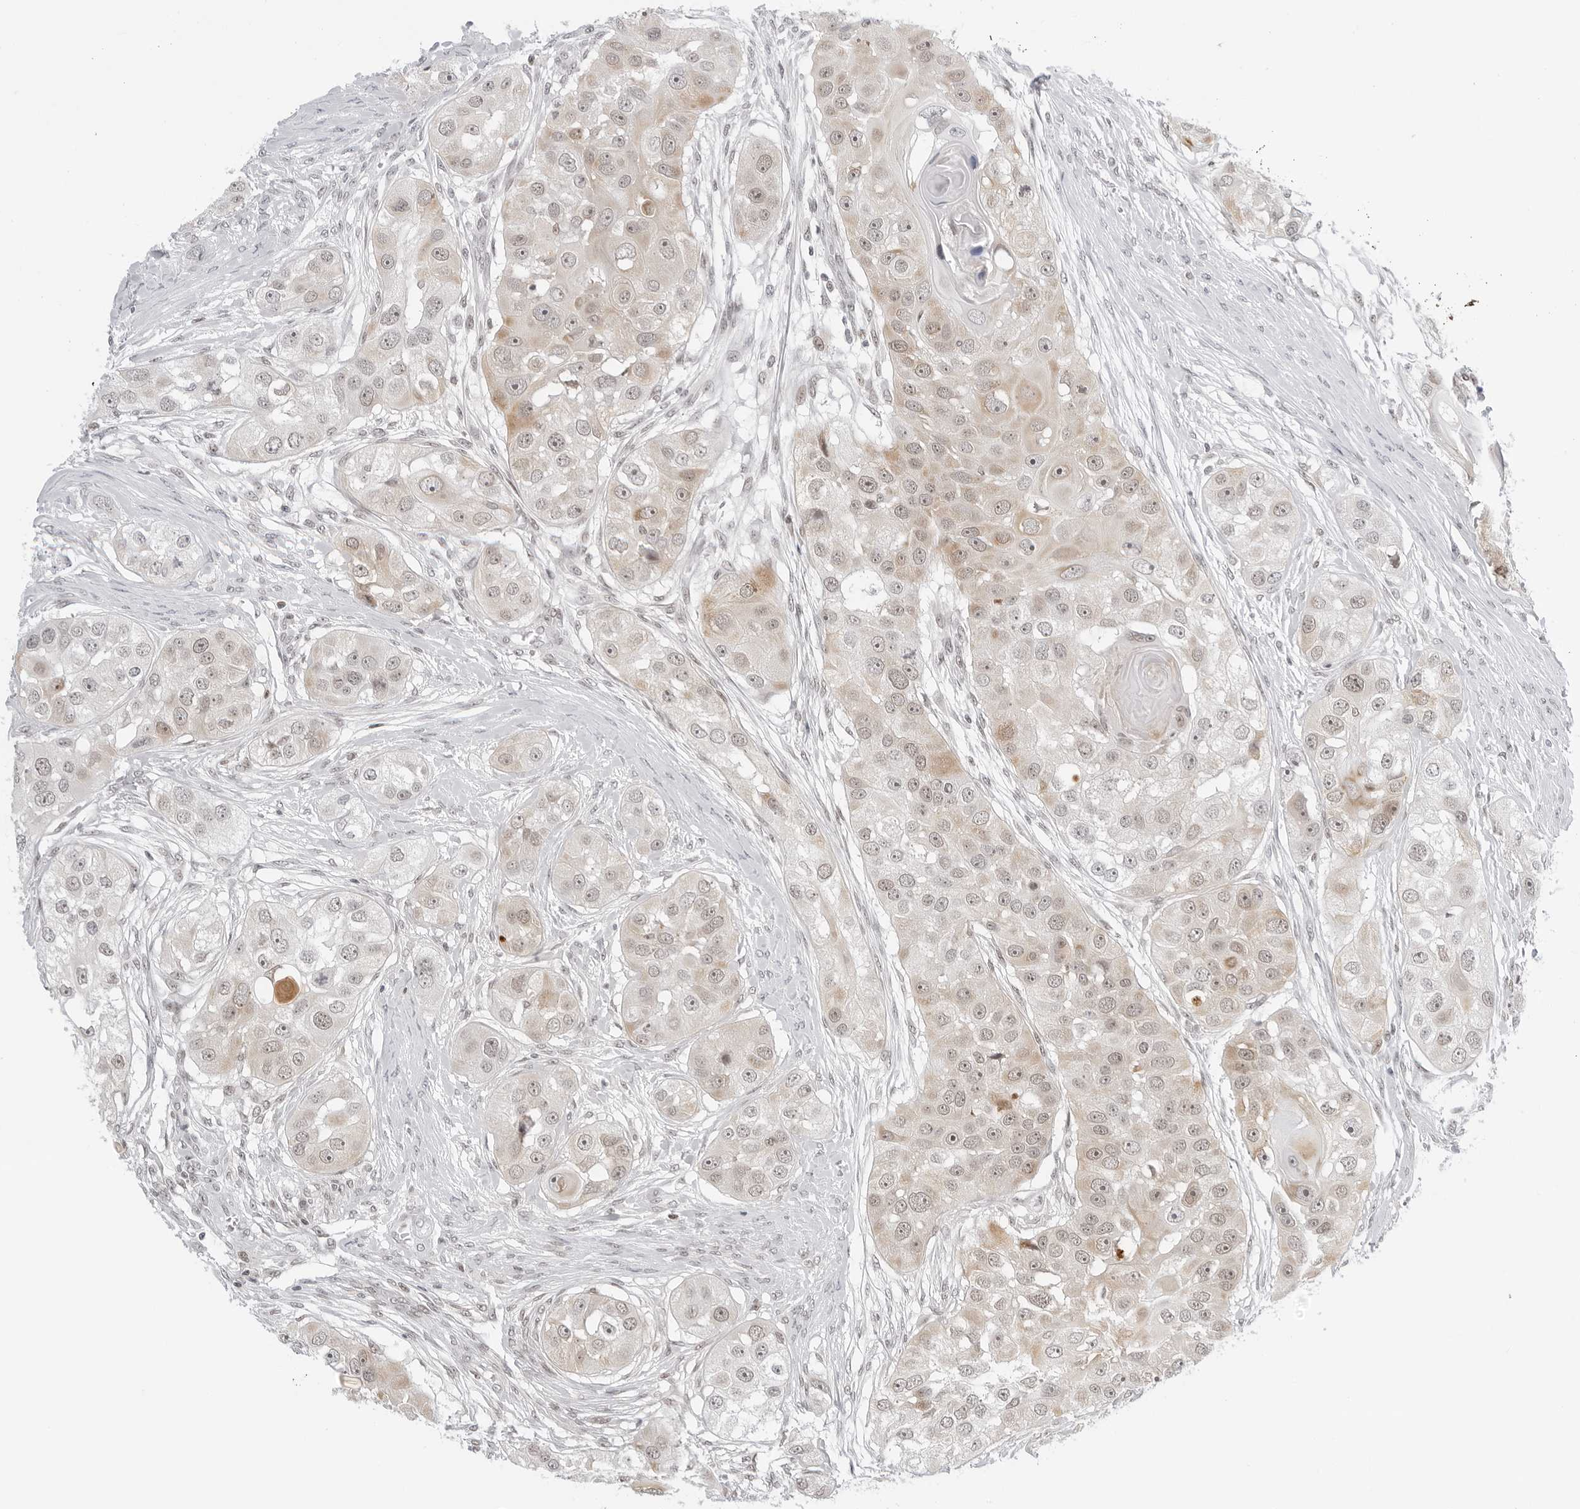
{"staining": {"intensity": "weak", "quantity": ">75%", "location": "cytoplasmic/membranous,nuclear"}, "tissue": "head and neck cancer", "cell_type": "Tumor cells", "image_type": "cancer", "snomed": [{"axis": "morphology", "description": "Normal tissue, NOS"}, {"axis": "morphology", "description": "Squamous cell carcinoma, NOS"}, {"axis": "topography", "description": "Skeletal muscle"}, {"axis": "topography", "description": "Head-Neck"}], "caption": "Immunohistochemical staining of head and neck squamous cell carcinoma shows weak cytoplasmic/membranous and nuclear protein staining in approximately >75% of tumor cells. (brown staining indicates protein expression, while blue staining denotes nuclei).", "gene": "MSH6", "patient": {"sex": "male", "age": 51}}